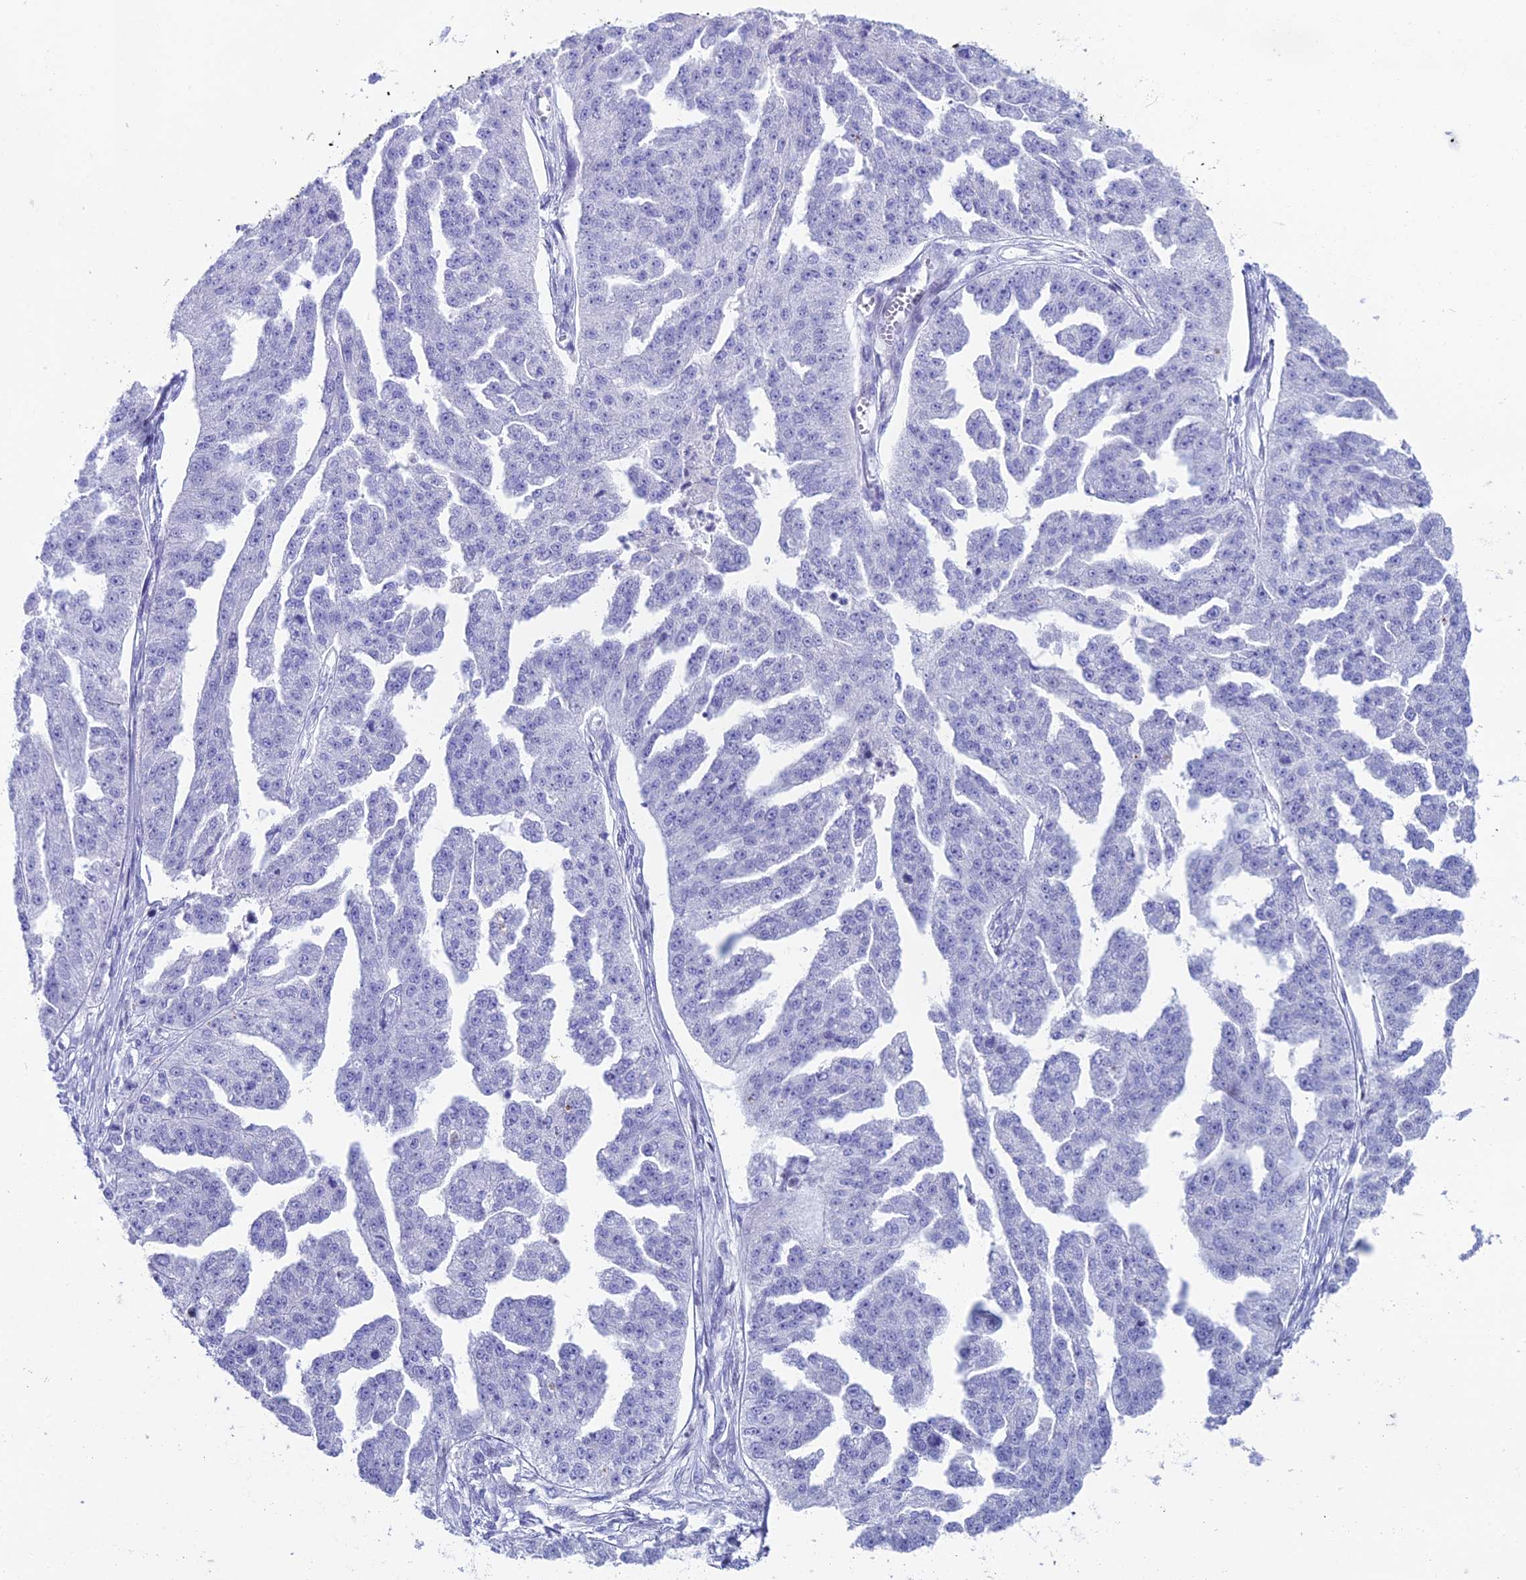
{"staining": {"intensity": "negative", "quantity": "none", "location": "none"}, "tissue": "ovarian cancer", "cell_type": "Tumor cells", "image_type": "cancer", "snomed": [{"axis": "morphology", "description": "Cystadenocarcinoma, serous, NOS"}, {"axis": "topography", "description": "Ovary"}], "caption": "Tumor cells show no significant protein positivity in ovarian serous cystadenocarcinoma.", "gene": "CC2D2A", "patient": {"sex": "female", "age": 58}}